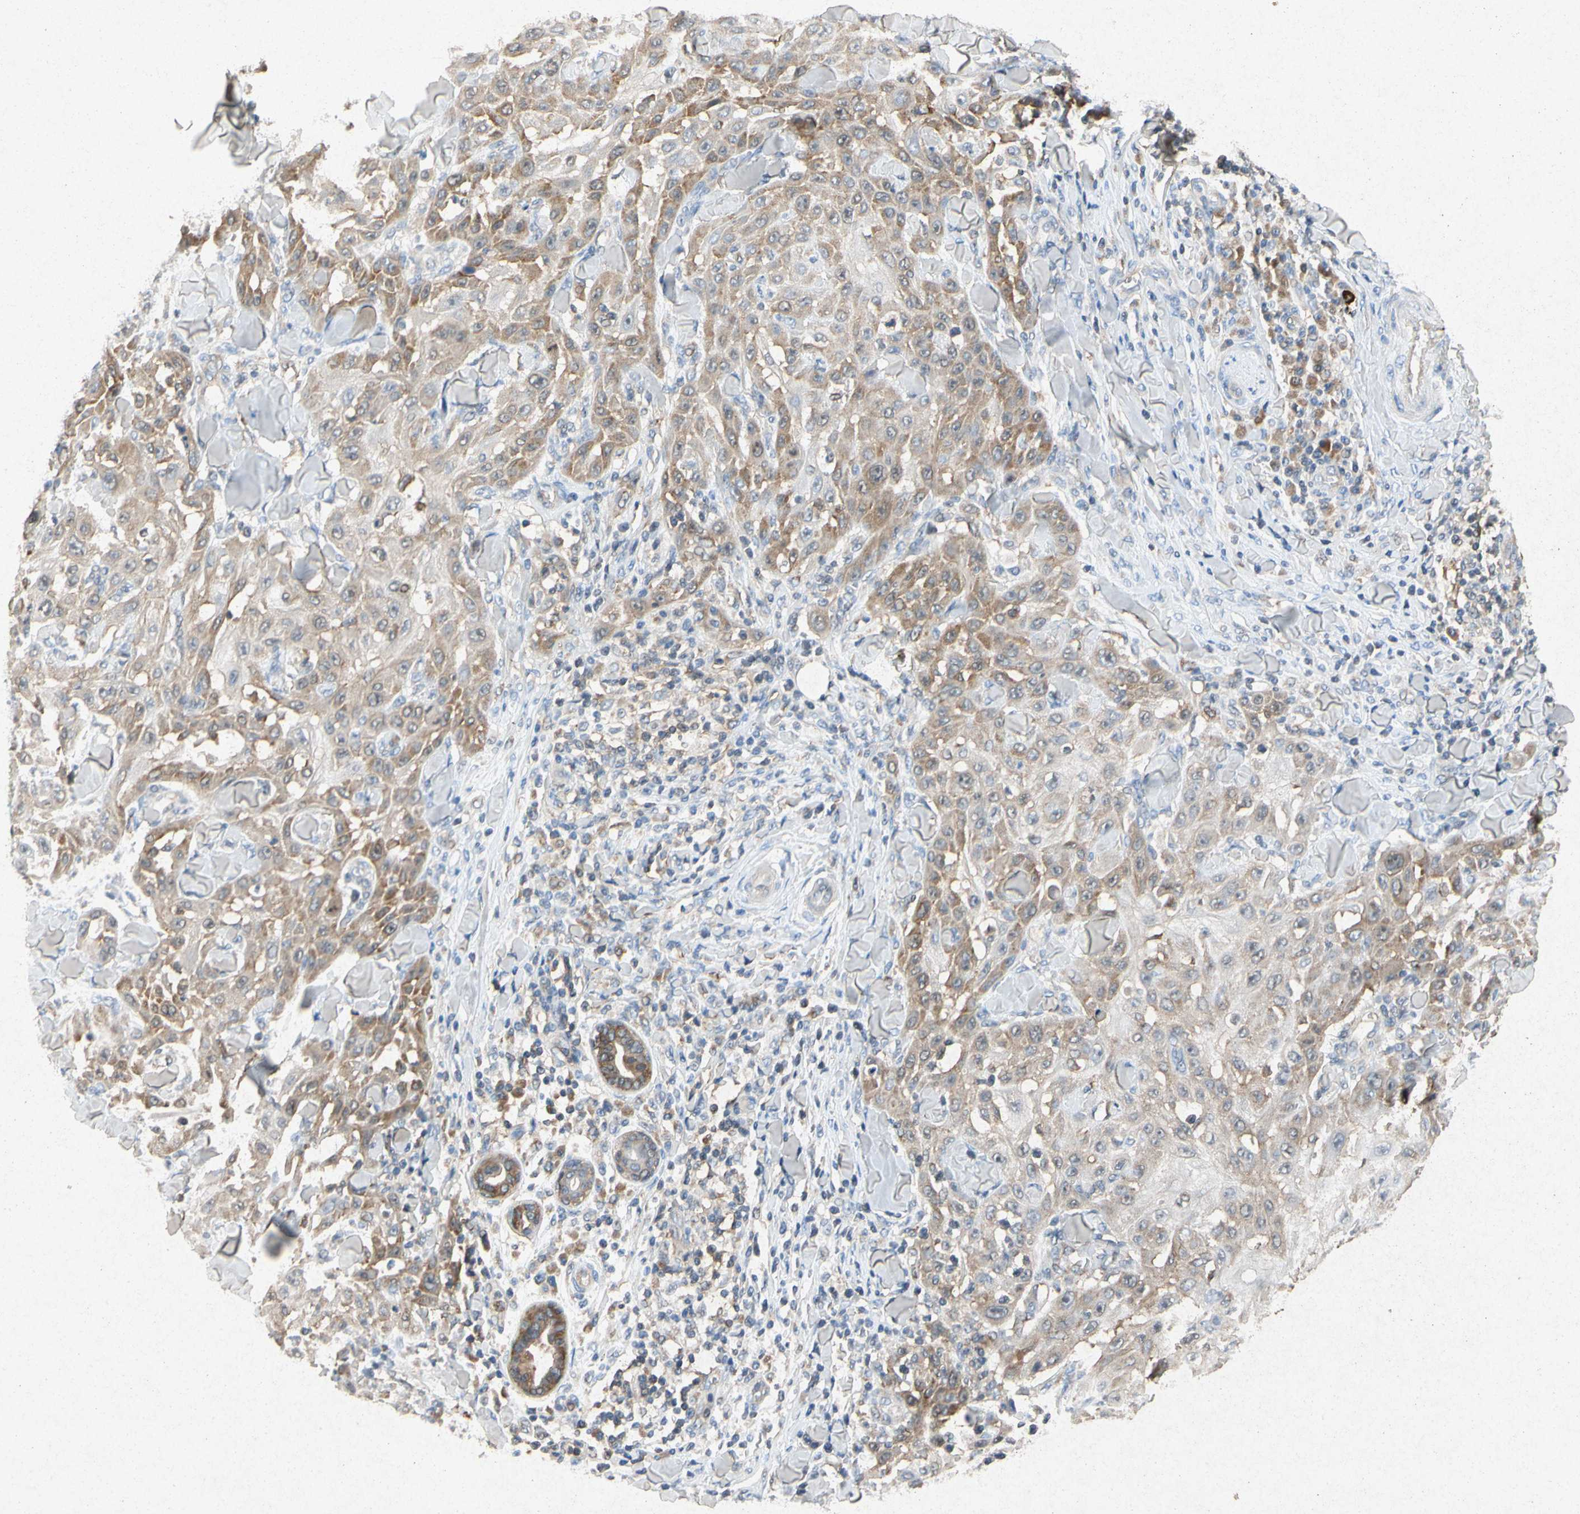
{"staining": {"intensity": "moderate", "quantity": ">75%", "location": "cytoplasmic/membranous"}, "tissue": "skin cancer", "cell_type": "Tumor cells", "image_type": "cancer", "snomed": [{"axis": "morphology", "description": "Squamous cell carcinoma, NOS"}, {"axis": "topography", "description": "Skin"}], "caption": "There is medium levels of moderate cytoplasmic/membranous staining in tumor cells of skin cancer (squamous cell carcinoma), as demonstrated by immunohistochemical staining (brown color).", "gene": "RPS6KA1", "patient": {"sex": "male", "age": 24}}